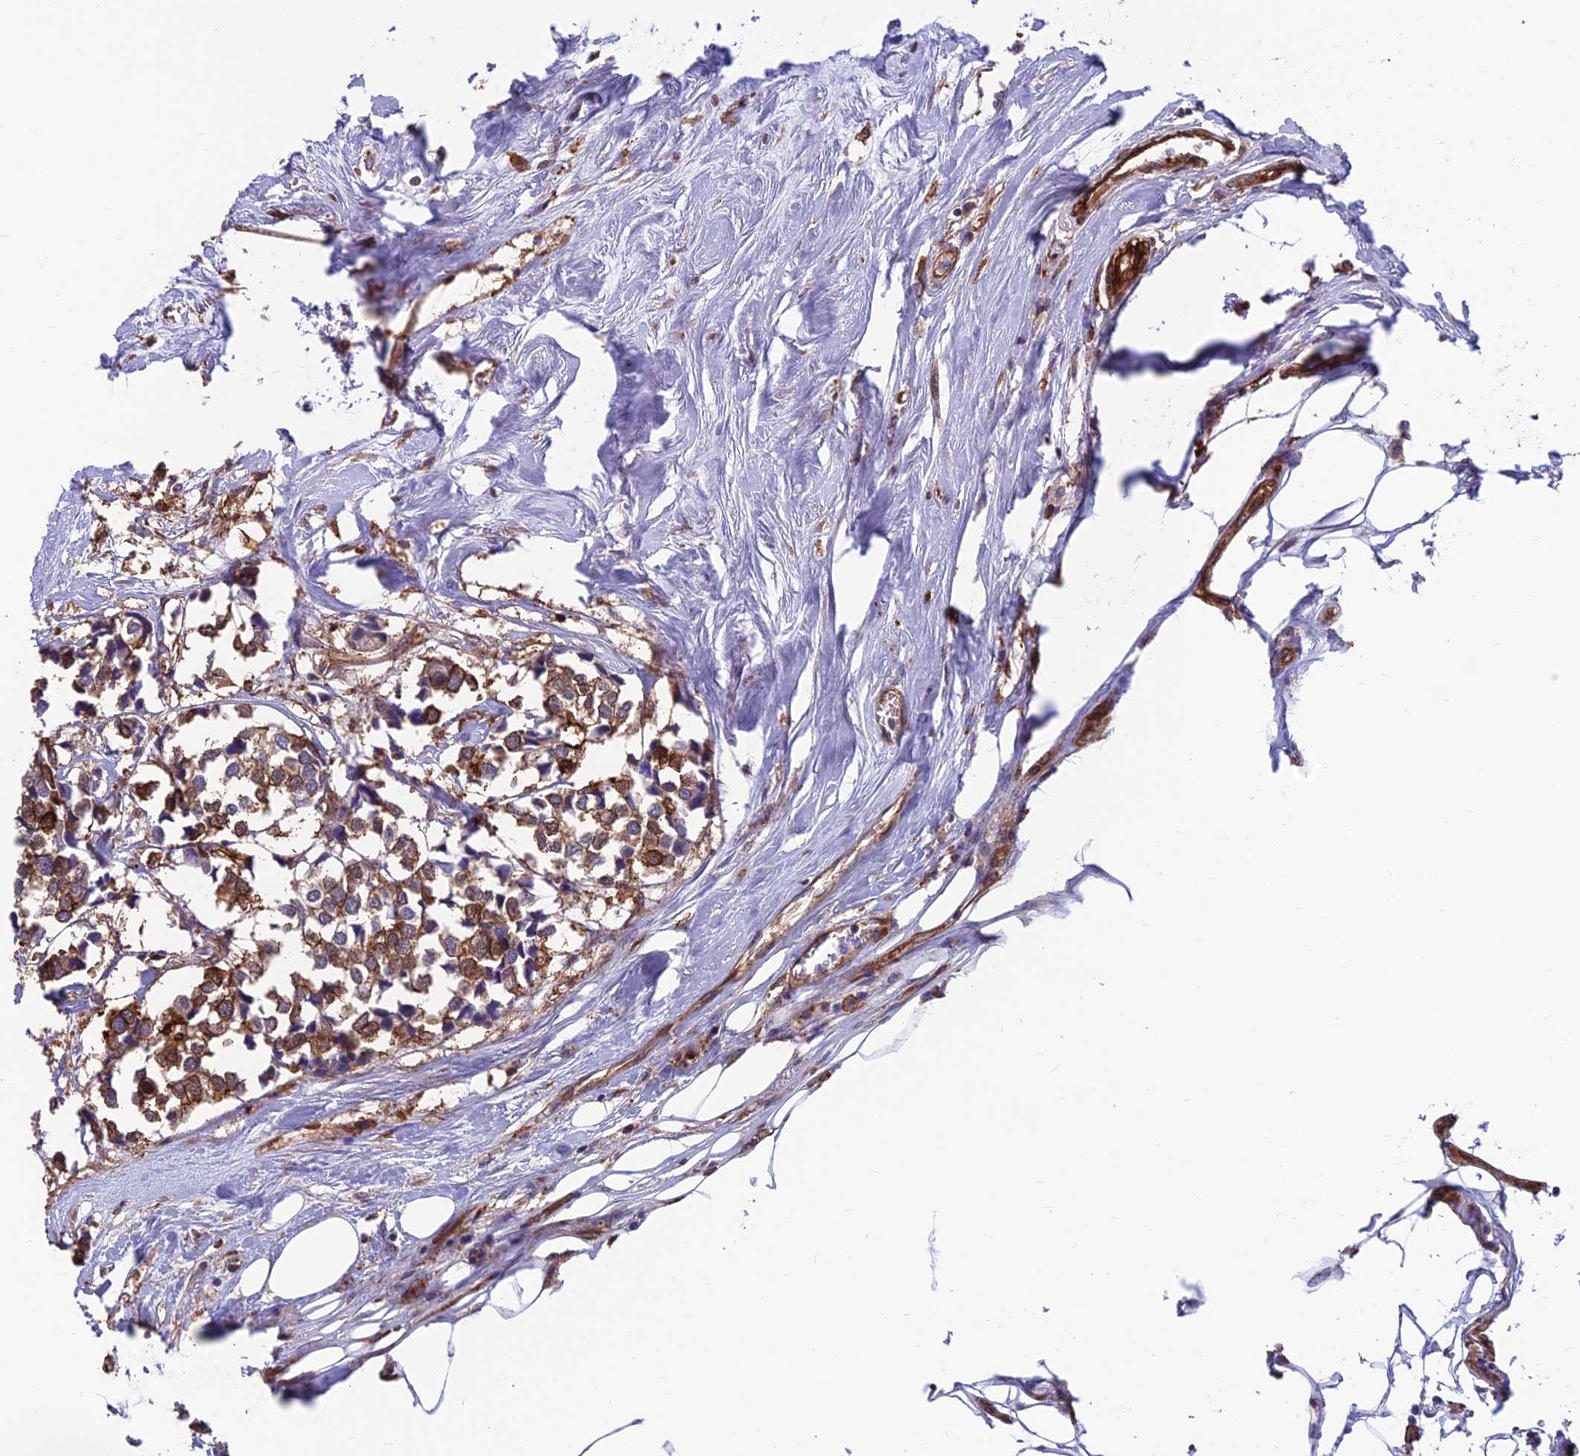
{"staining": {"intensity": "moderate", "quantity": ">75%", "location": "cytoplasmic/membranous"}, "tissue": "breast cancer", "cell_type": "Tumor cells", "image_type": "cancer", "snomed": [{"axis": "morphology", "description": "Duct carcinoma"}, {"axis": "topography", "description": "Breast"}], "caption": "Intraductal carcinoma (breast) tissue reveals moderate cytoplasmic/membranous expression in about >75% of tumor cells, visualized by immunohistochemistry. The staining was performed using DAB (3,3'-diaminobenzidine) to visualize the protein expression in brown, while the nuclei were stained in blue with hematoxylin (Magnification: 20x).", "gene": "RTN4RL1", "patient": {"sex": "female", "age": 83}}